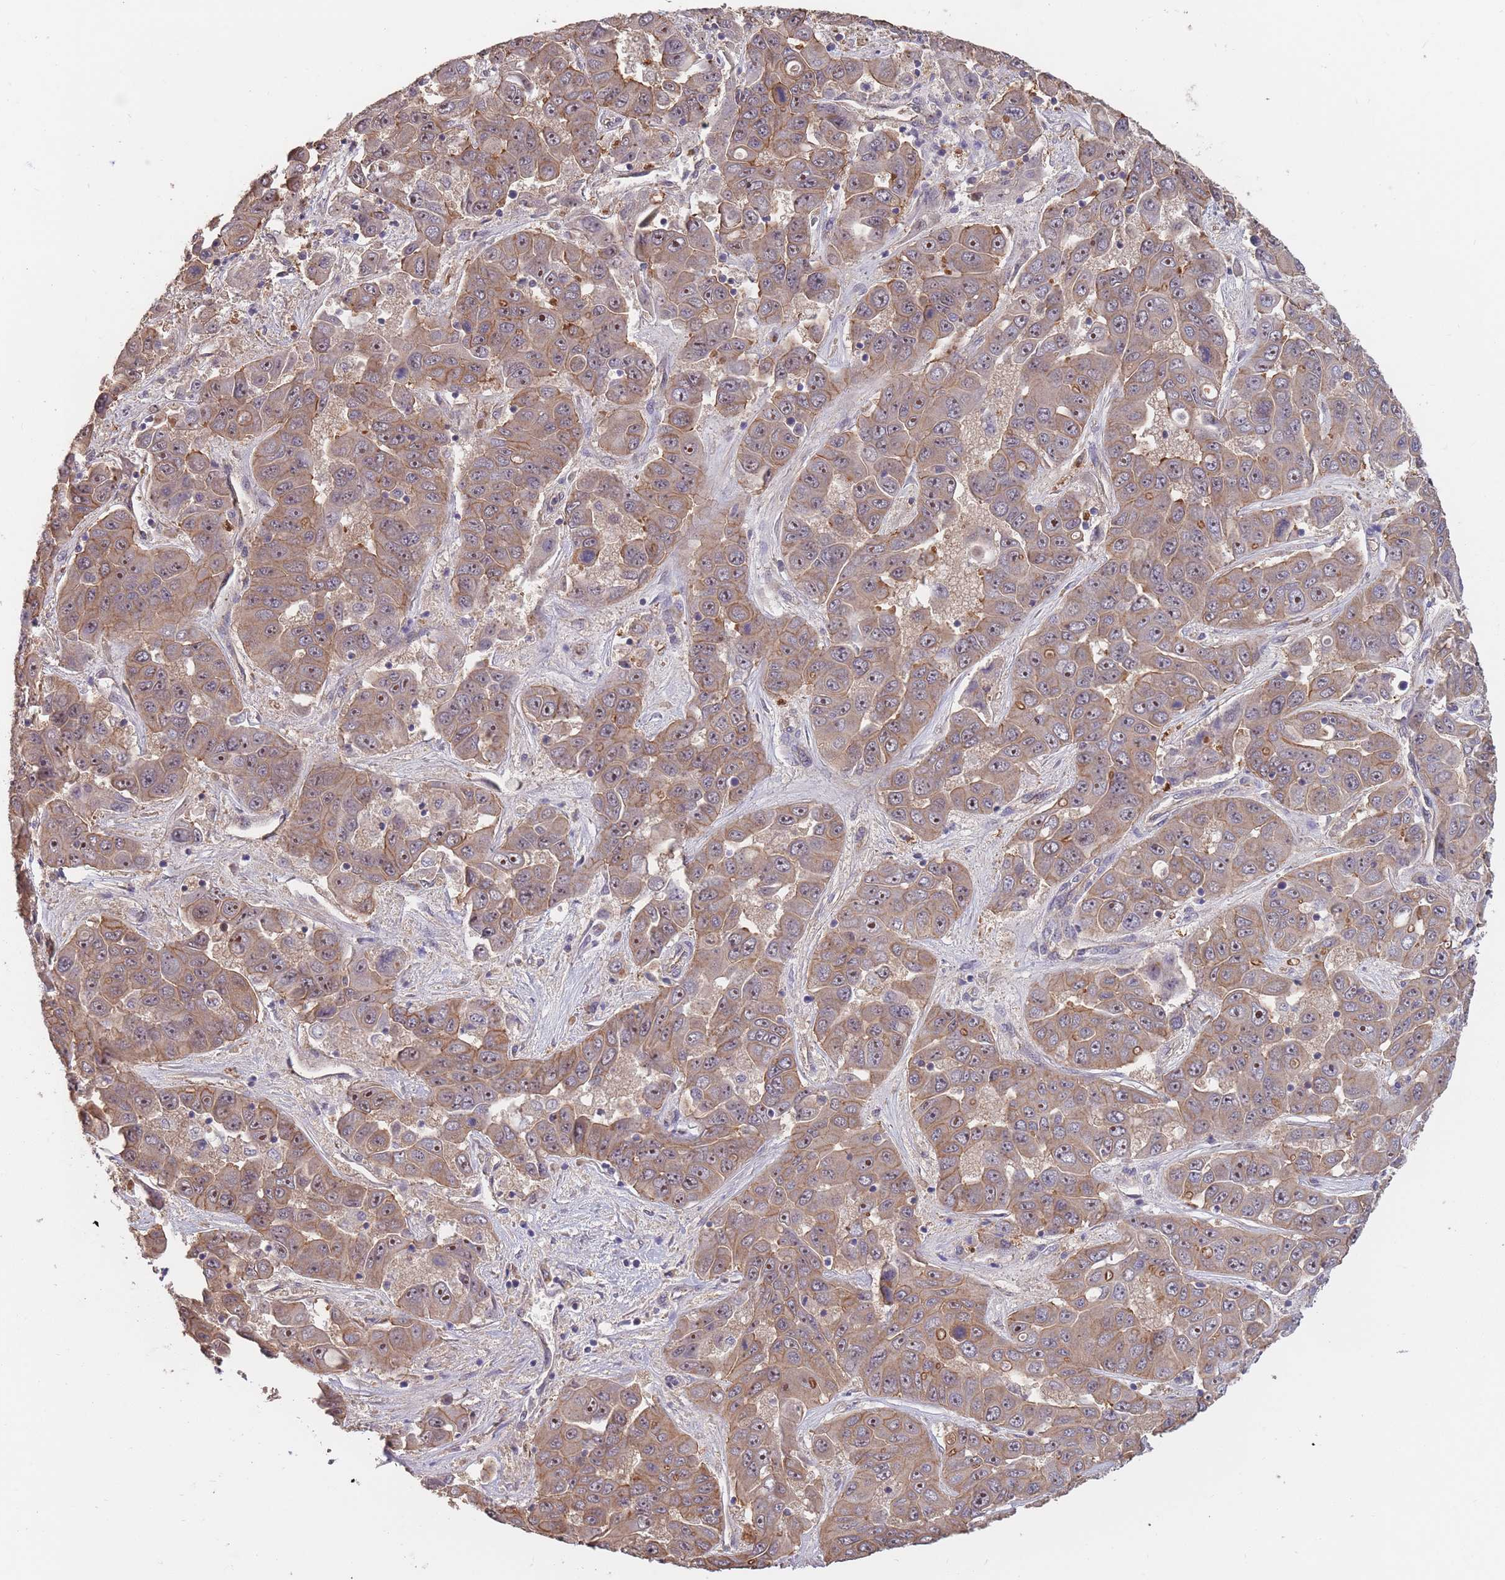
{"staining": {"intensity": "moderate", "quantity": ">75%", "location": "cytoplasmic/membranous,nuclear"}, "tissue": "liver cancer", "cell_type": "Tumor cells", "image_type": "cancer", "snomed": [{"axis": "morphology", "description": "Cholangiocarcinoma"}, {"axis": "topography", "description": "Liver"}], "caption": "Immunohistochemical staining of liver cholangiocarcinoma demonstrates medium levels of moderate cytoplasmic/membranous and nuclear protein positivity in approximately >75% of tumor cells. The staining was performed using DAB to visualize the protein expression in brown, while the nuclei were stained in blue with hematoxylin (Magnification: 20x).", "gene": "KIAA1755", "patient": {"sex": "female", "age": 52}}